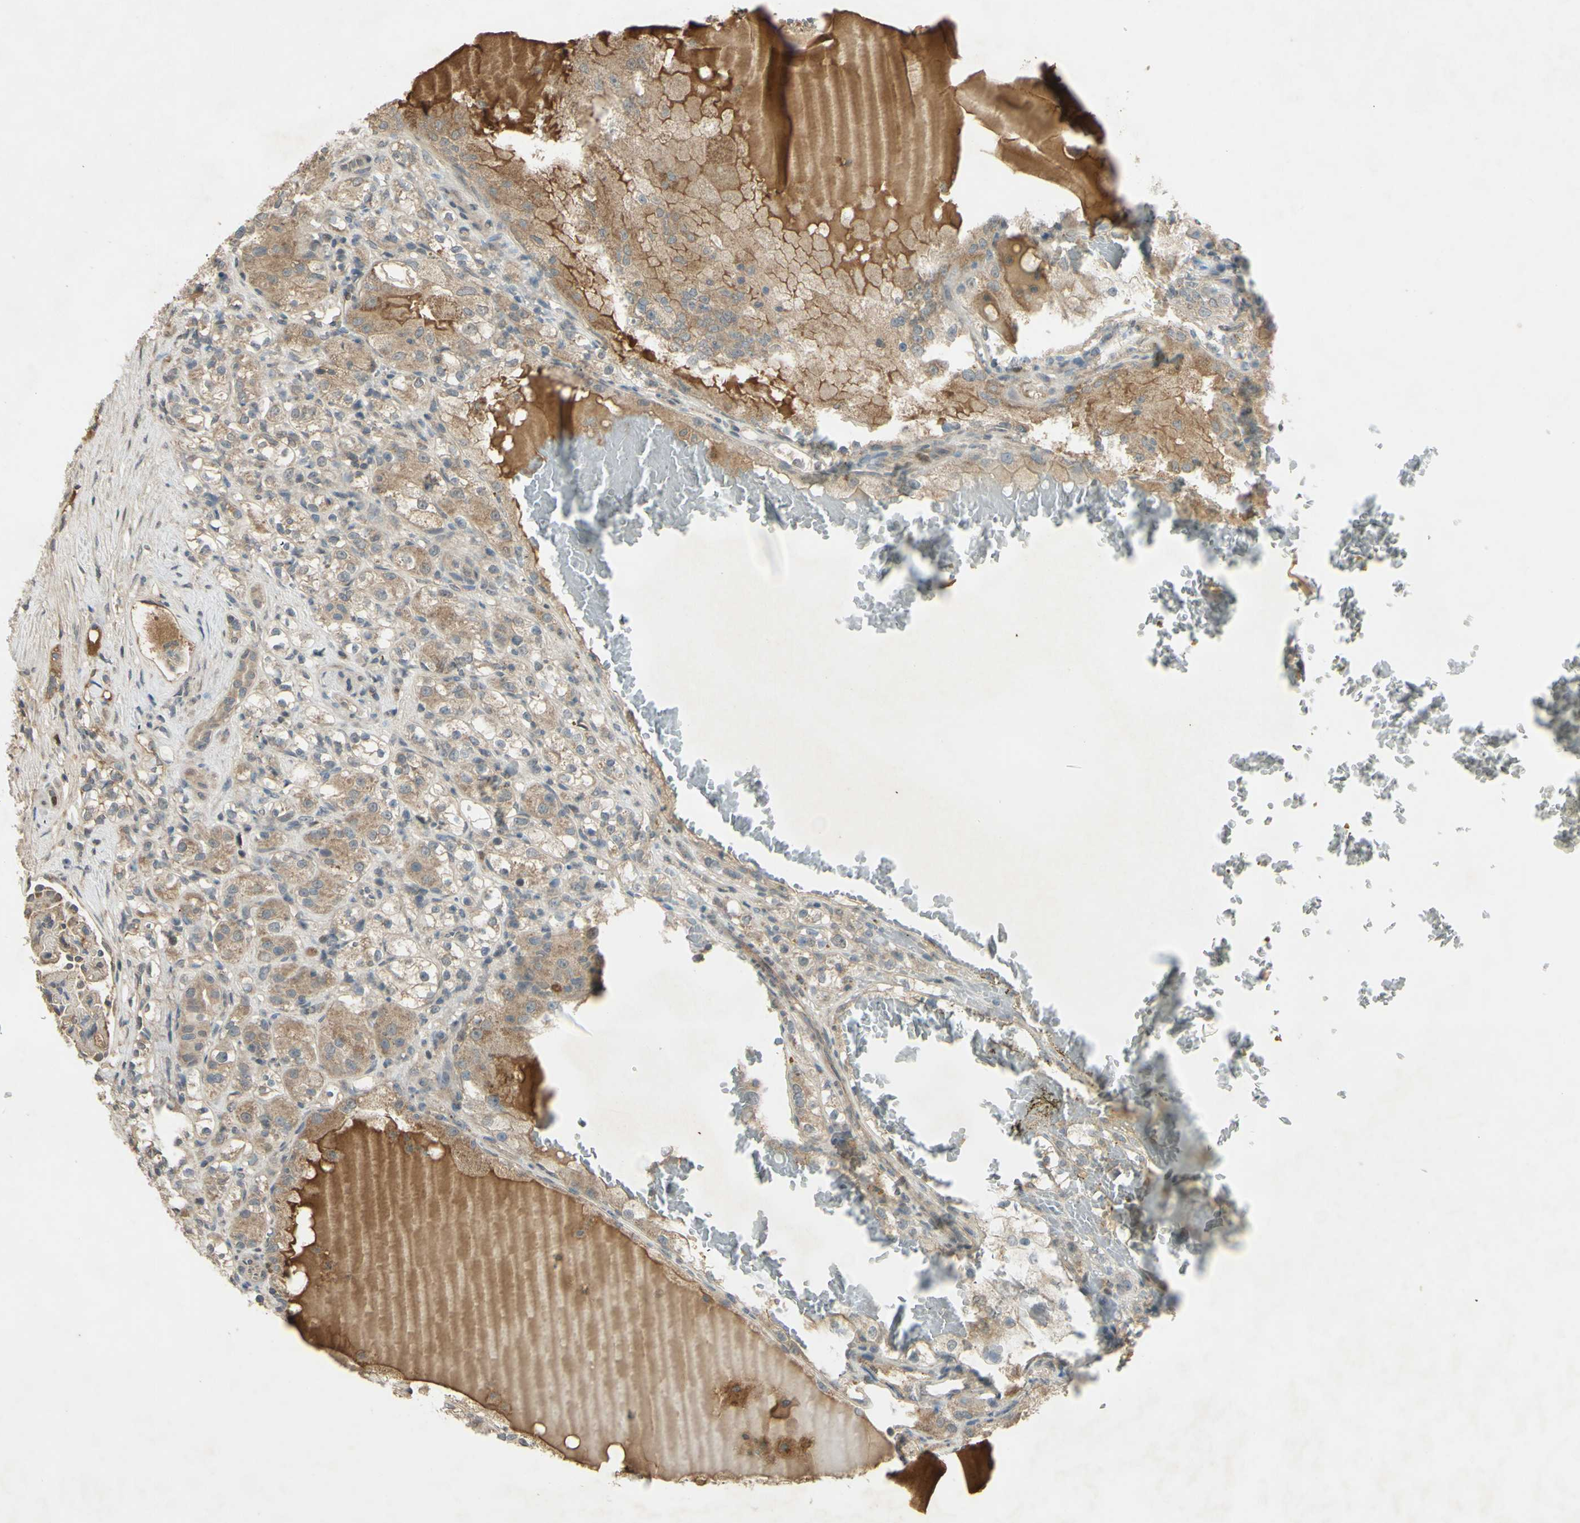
{"staining": {"intensity": "weak", "quantity": "25%-75%", "location": "cytoplasmic/membranous"}, "tissue": "renal cancer", "cell_type": "Tumor cells", "image_type": "cancer", "snomed": [{"axis": "morphology", "description": "Normal tissue, NOS"}, {"axis": "morphology", "description": "Adenocarcinoma, NOS"}, {"axis": "topography", "description": "Kidney"}], "caption": "A high-resolution histopathology image shows immunohistochemistry (IHC) staining of renal adenocarcinoma, which reveals weak cytoplasmic/membranous positivity in approximately 25%-75% of tumor cells.", "gene": "RAD18", "patient": {"sex": "male", "age": 61}}